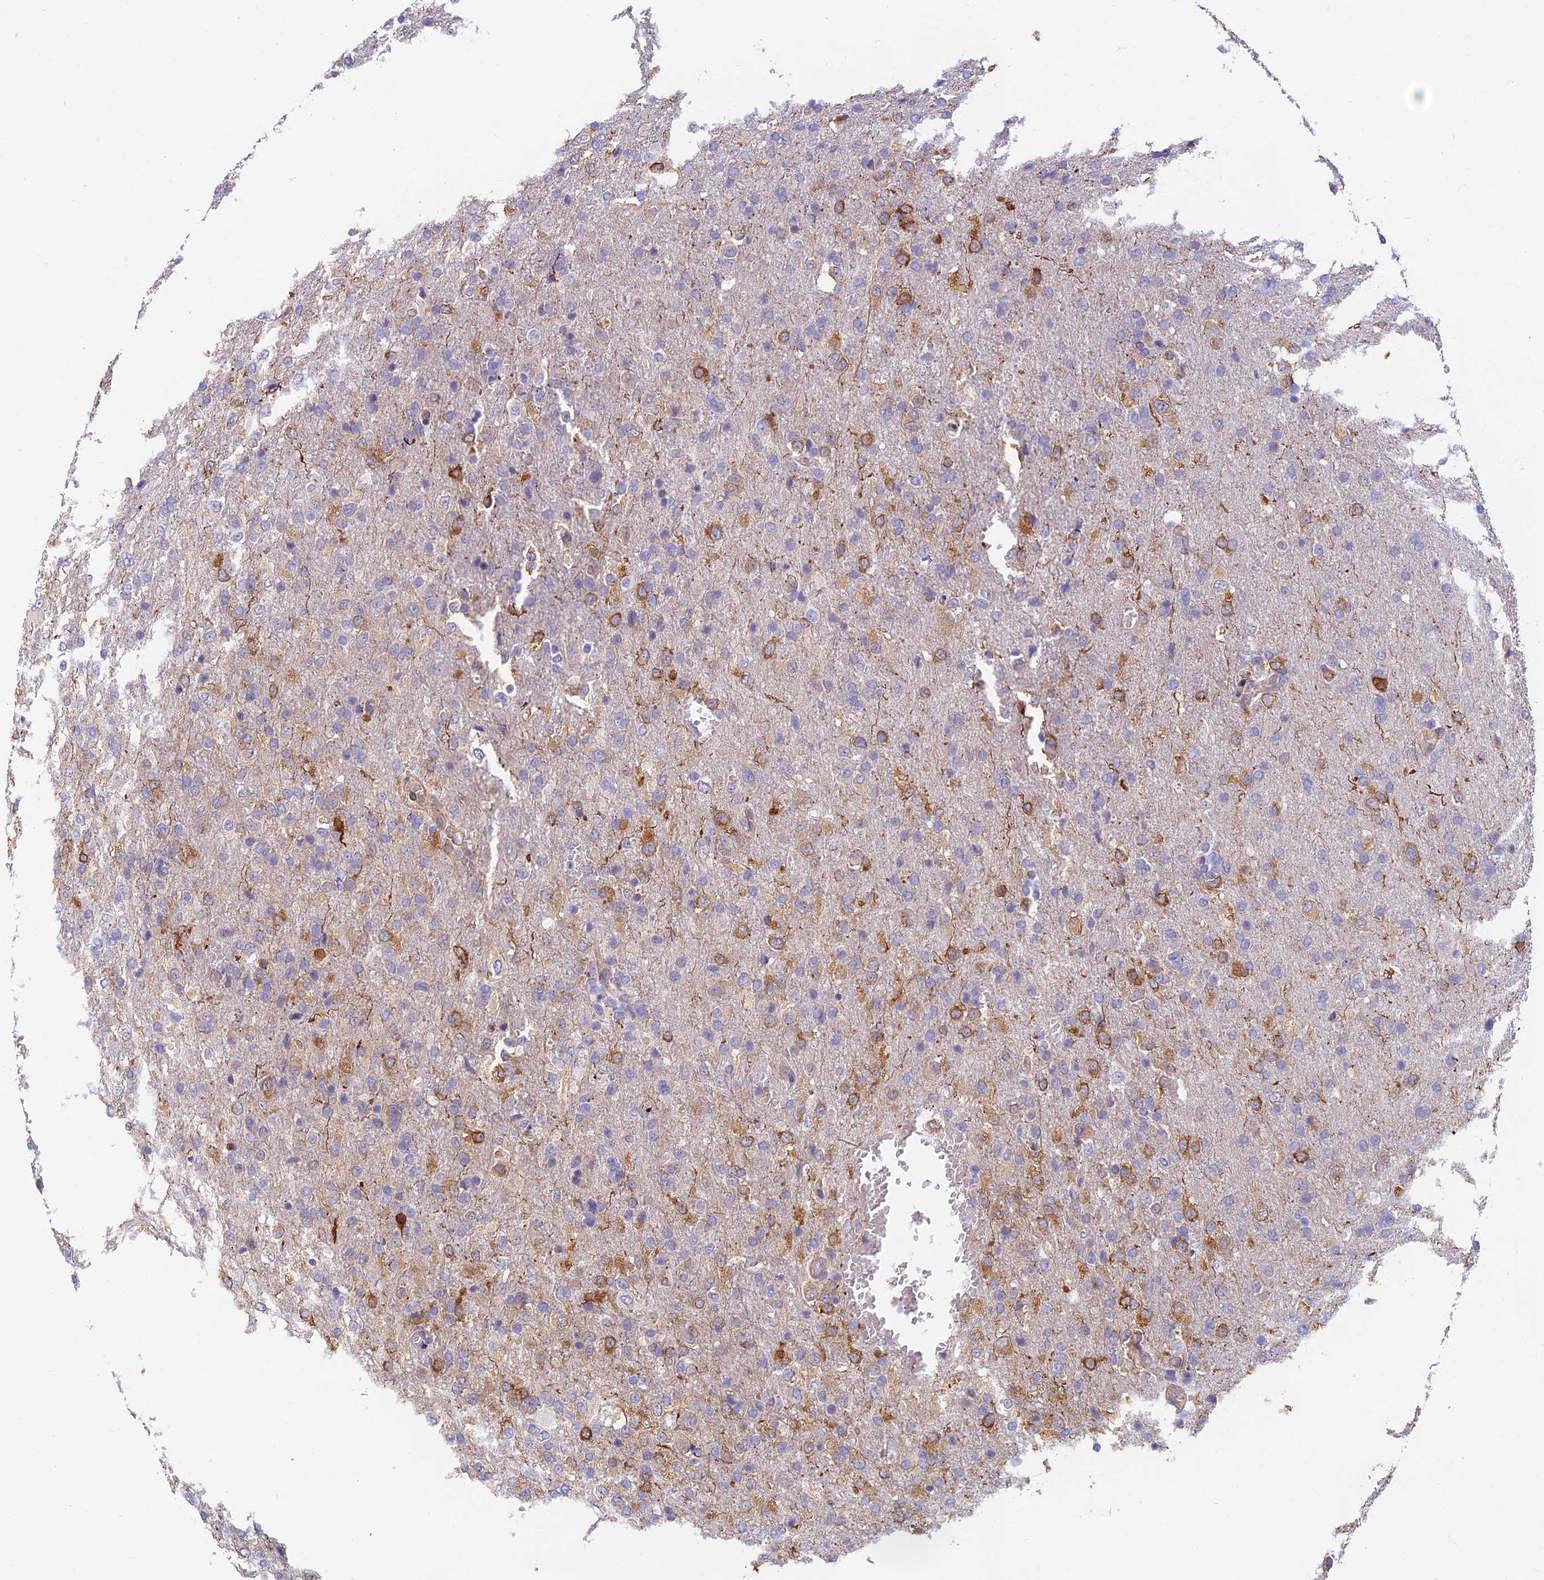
{"staining": {"intensity": "moderate", "quantity": "<25%", "location": "cytoplasmic/membranous"}, "tissue": "glioma", "cell_type": "Tumor cells", "image_type": "cancer", "snomed": [{"axis": "morphology", "description": "Glioma, malignant, High grade"}, {"axis": "topography", "description": "Brain"}], "caption": "Protein staining of malignant glioma (high-grade) tissue displays moderate cytoplasmic/membranous positivity in about <25% of tumor cells.", "gene": "RHBDL2", "patient": {"sex": "female", "age": 74}}